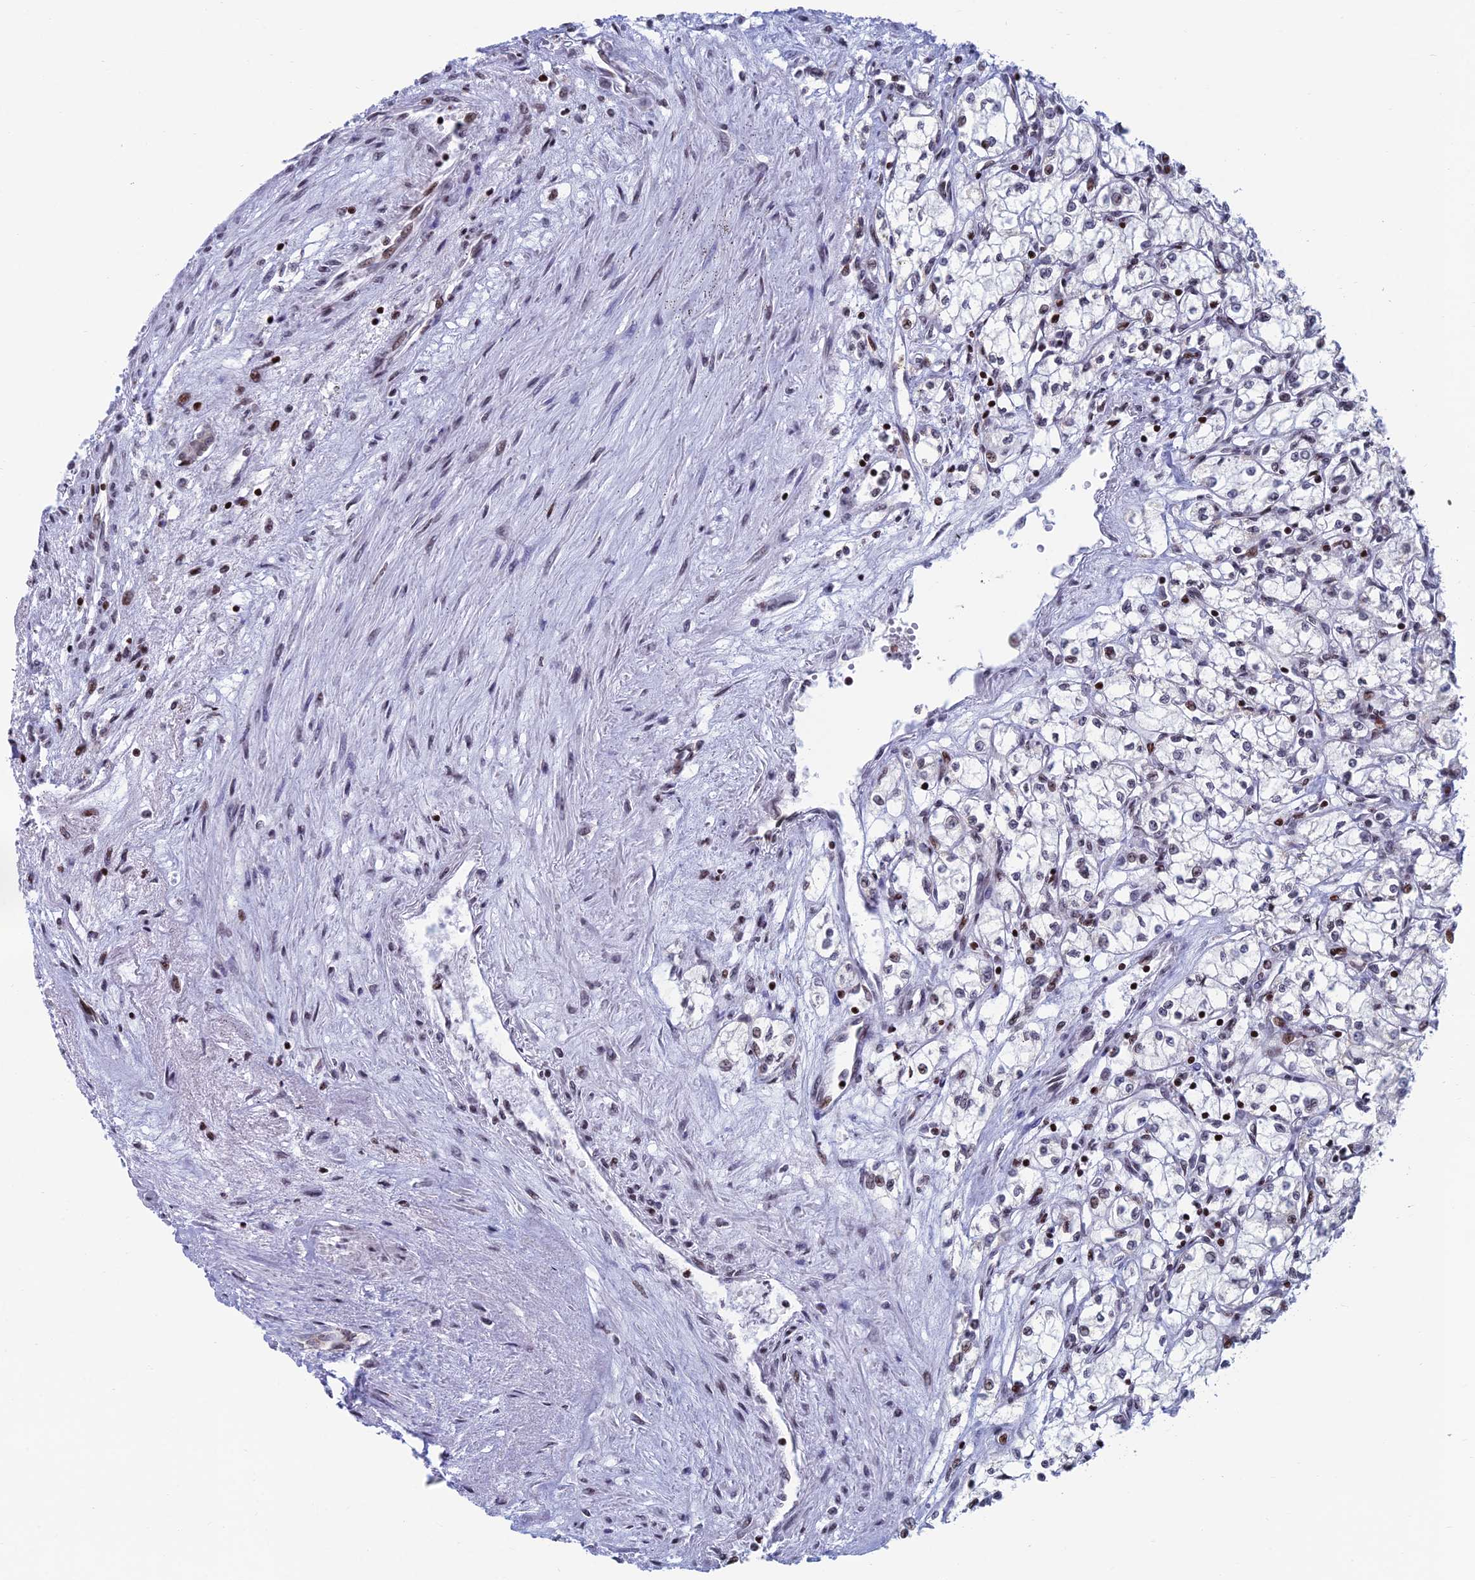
{"staining": {"intensity": "negative", "quantity": "none", "location": "none"}, "tissue": "renal cancer", "cell_type": "Tumor cells", "image_type": "cancer", "snomed": [{"axis": "morphology", "description": "Adenocarcinoma, NOS"}, {"axis": "topography", "description": "Kidney"}], "caption": "DAB immunohistochemical staining of human adenocarcinoma (renal) demonstrates no significant positivity in tumor cells.", "gene": "AFF3", "patient": {"sex": "male", "age": 59}}